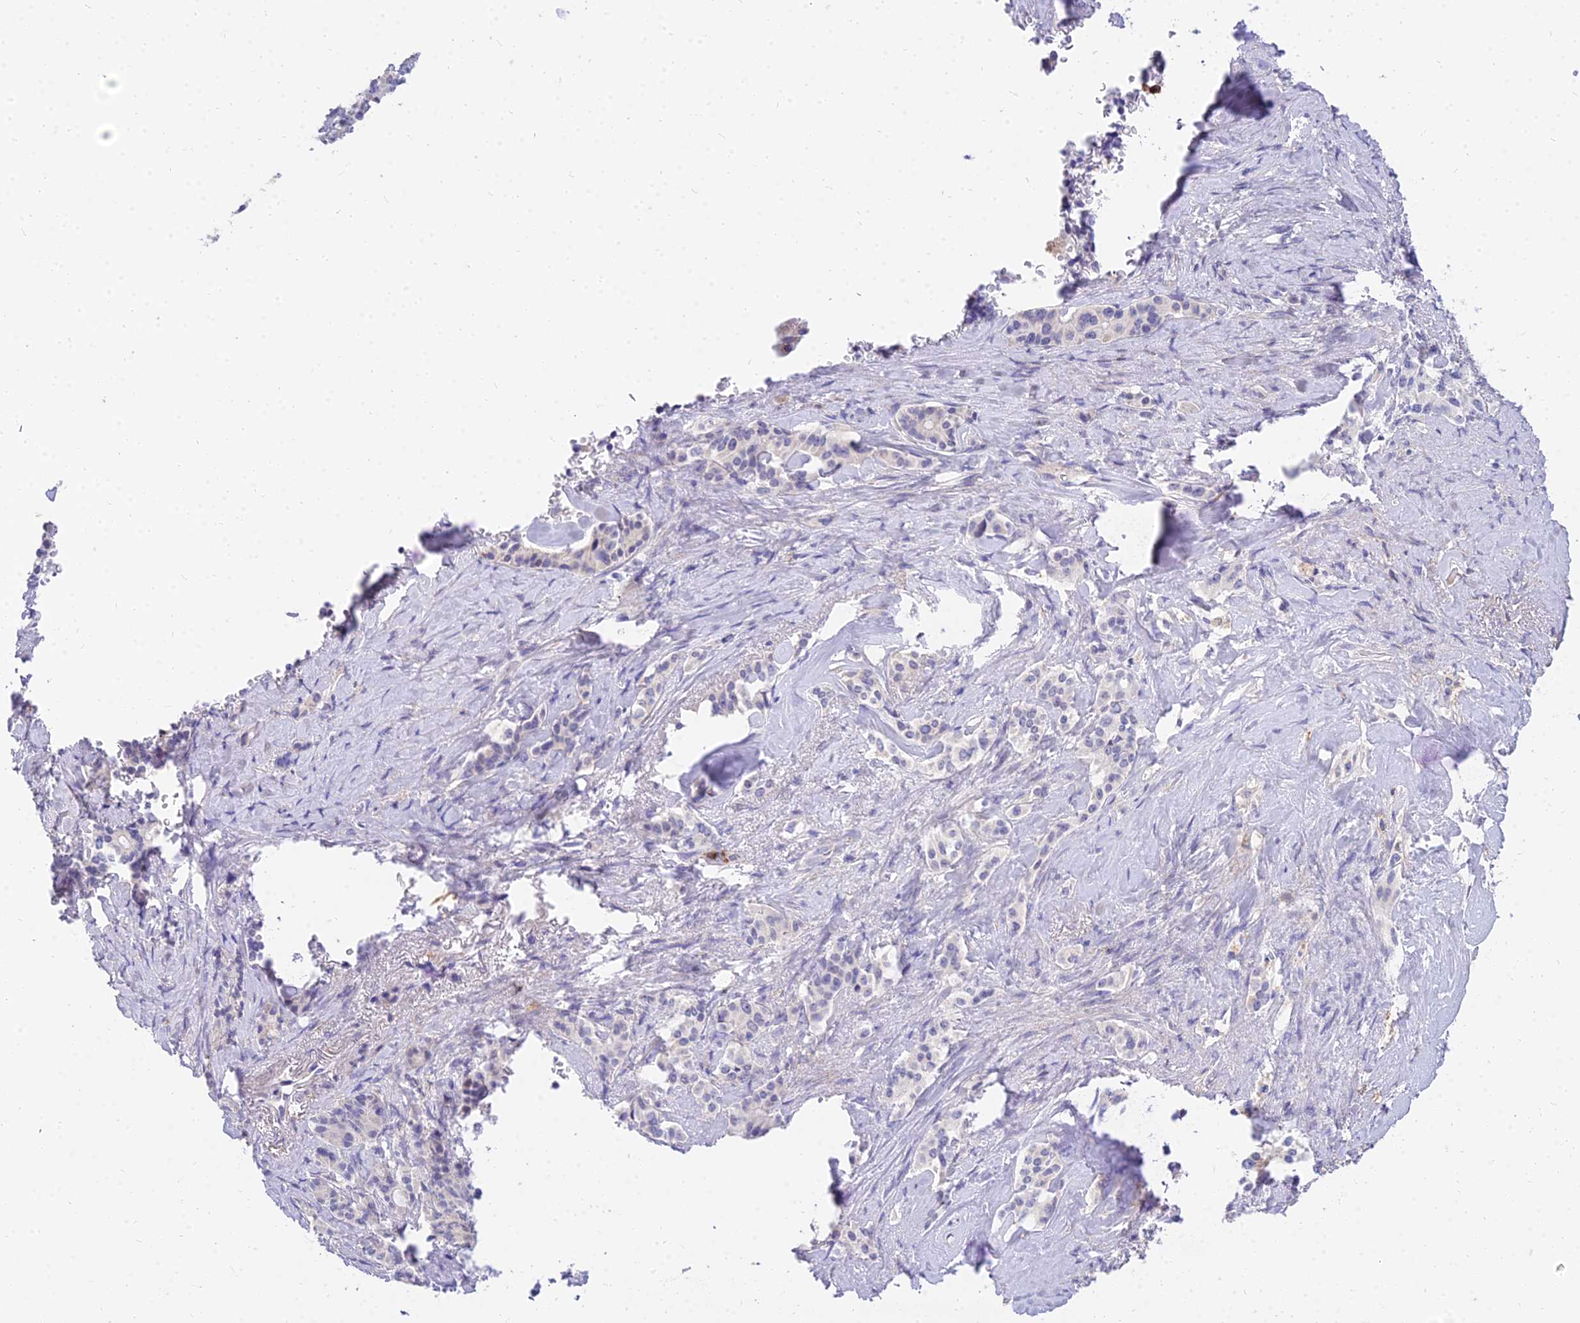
{"staining": {"intensity": "negative", "quantity": "none", "location": "none"}, "tissue": "pancreatic cancer", "cell_type": "Tumor cells", "image_type": "cancer", "snomed": [{"axis": "morphology", "description": "Adenocarcinoma, NOS"}, {"axis": "topography", "description": "Pancreas"}], "caption": "Immunohistochemistry histopathology image of neoplastic tissue: adenocarcinoma (pancreatic) stained with DAB demonstrates no significant protein expression in tumor cells.", "gene": "VWC2L", "patient": {"sex": "female", "age": 74}}